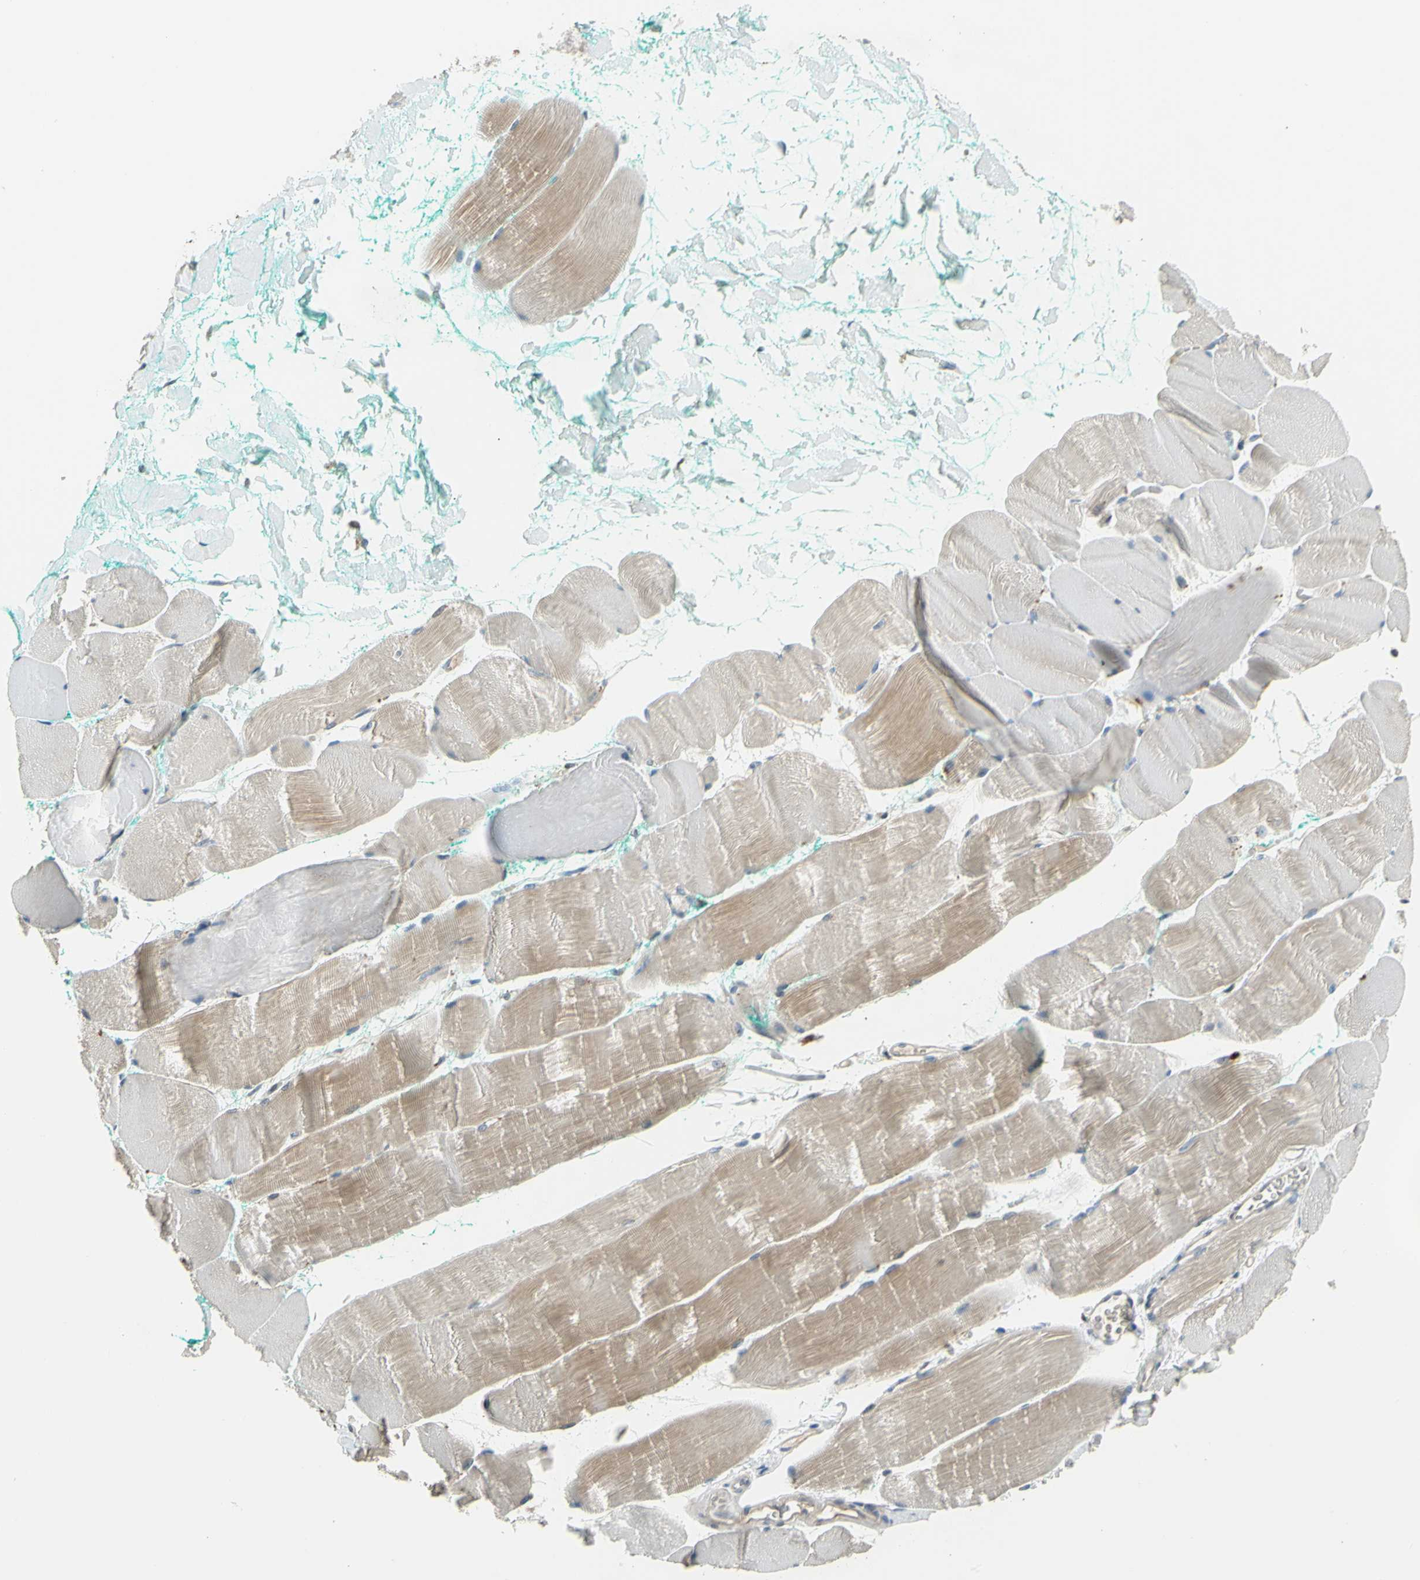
{"staining": {"intensity": "moderate", "quantity": ">75%", "location": "cytoplasmic/membranous"}, "tissue": "skeletal muscle", "cell_type": "Myocytes", "image_type": "normal", "snomed": [{"axis": "morphology", "description": "Normal tissue, NOS"}, {"axis": "morphology", "description": "Squamous cell carcinoma, NOS"}, {"axis": "topography", "description": "Skeletal muscle"}], "caption": "Skeletal muscle was stained to show a protein in brown. There is medium levels of moderate cytoplasmic/membranous expression in approximately >75% of myocytes. The staining is performed using DAB brown chromogen to label protein expression. The nuclei are counter-stained blue using hematoxylin.", "gene": "NPHP3", "patient": {"sex": "male", "age": 51}}